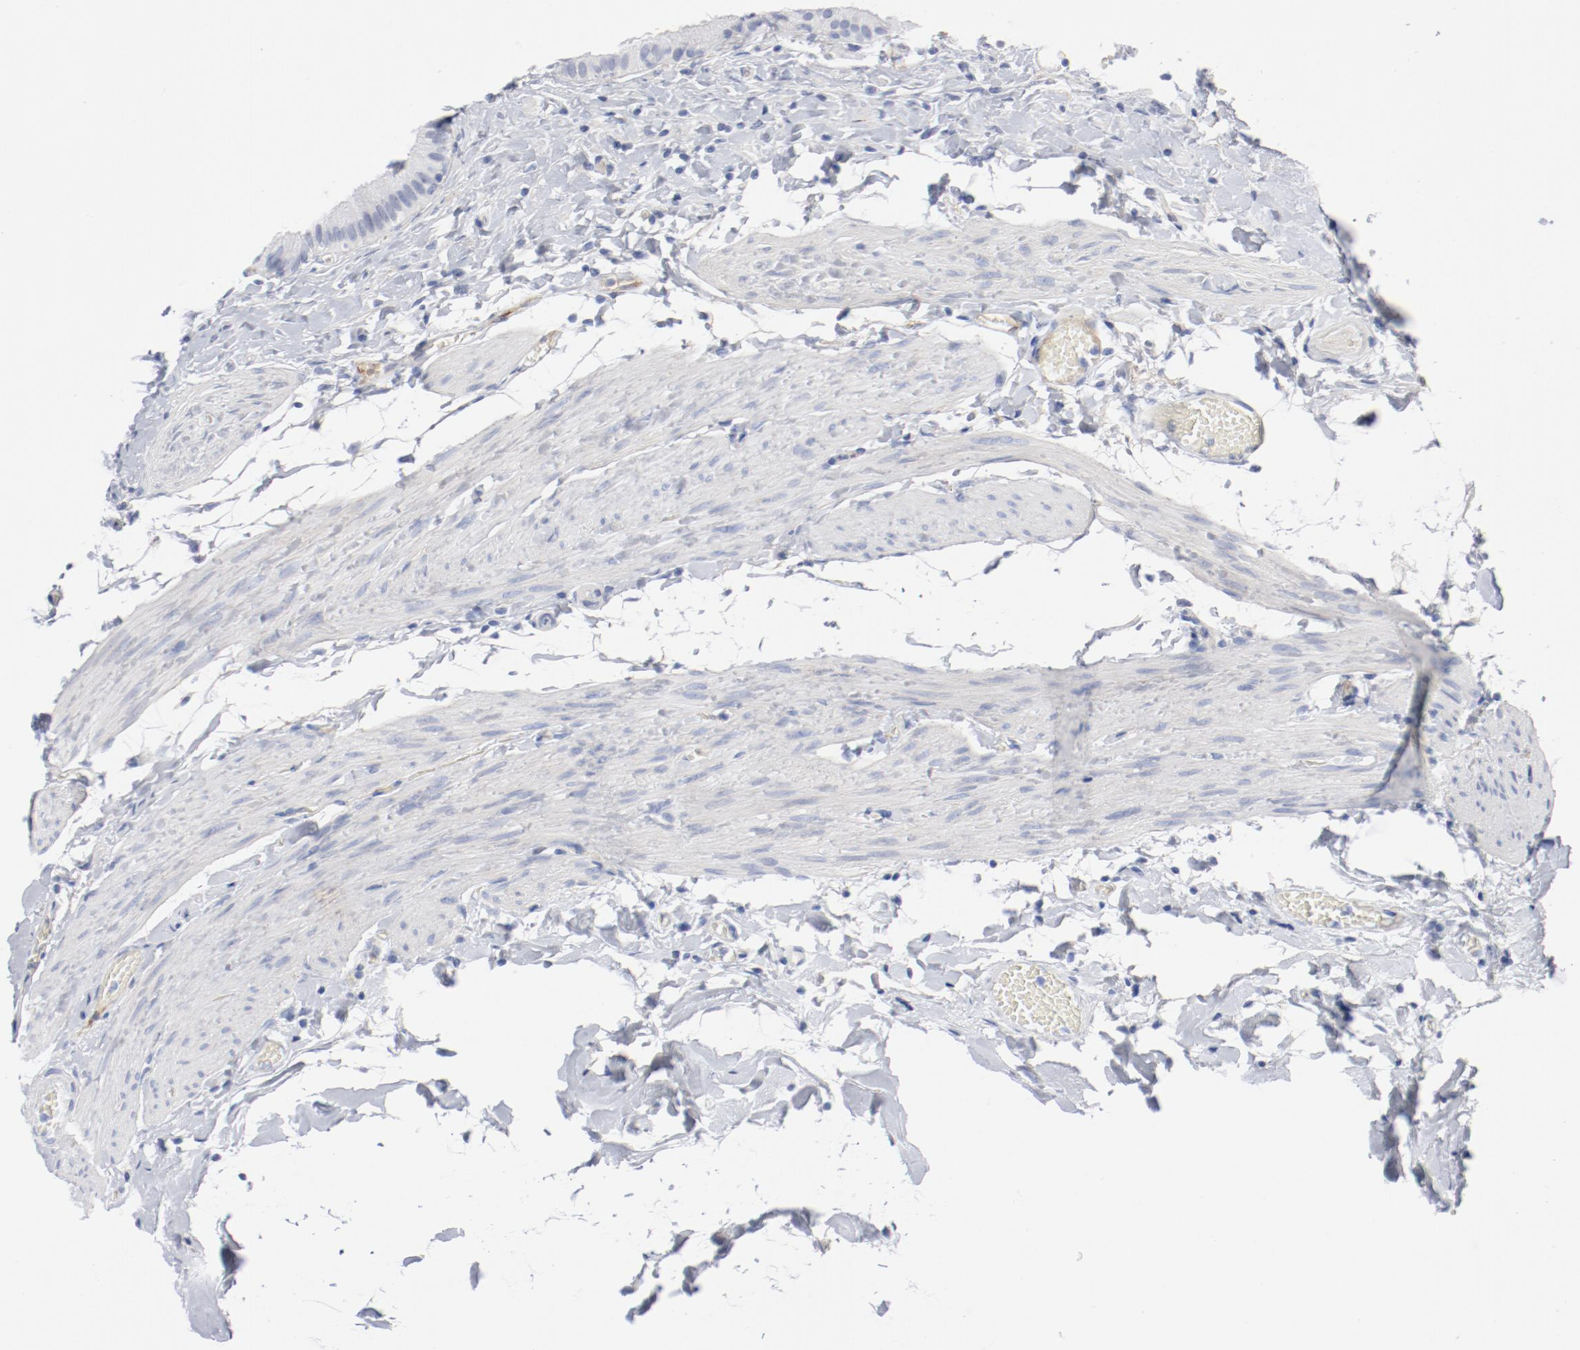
{"staining": {"intensity": "negative", "quantity": "none", "location": "none"}, "tissue": "gallbladder", "cell_type": "Glandular cells", "image_type": "normal", "snomed": [{"axis": "morphology", "description": "Normal tissue, NOS"}, {"axis": "topography", "description": "Gallbladder"}], "caption": "Histopathology image shows no protein staining in glandular cells of normal gallbladder. (DAB IHC visualized using brightfield microscopy, high magnification).", "gene": "SHANK3", "patient": {"sex": "female", "age": 63}}